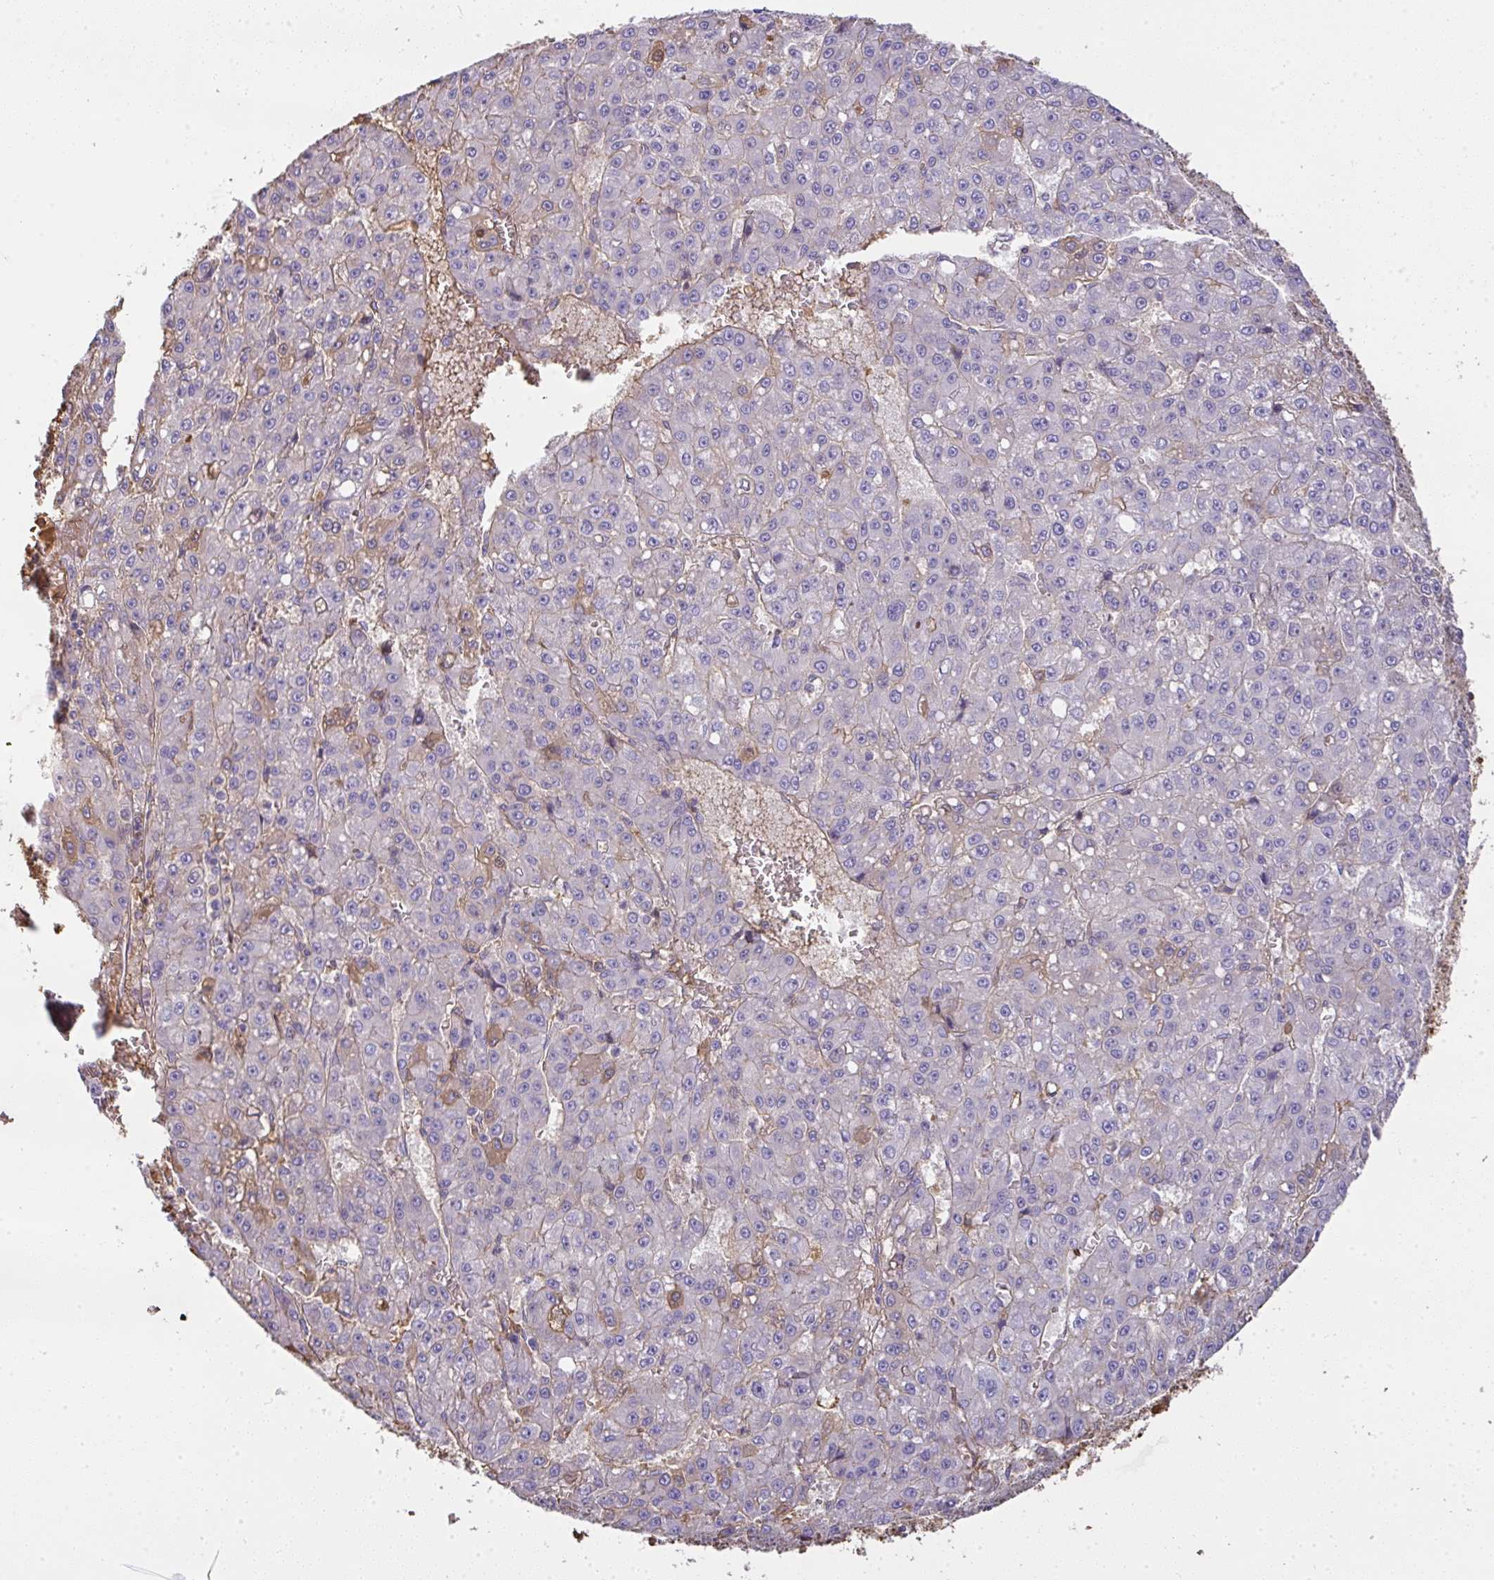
{"staining": {"intensity": "weak", "quantity": "<25%", "location": "cytoplasmic/membranous"}, "tissue": "liver cancer", "cell_type": "Tumor cells", "image_type": "cancer", "snomed": [{"axis": "morphology", "description": "Carcinoma, Hepatocellular, NOS"}, {"axis": "topography", "description": "Liver"}], "caption": "DAB immunohistochemical staining of liver hepatocellular carcinoma exhibits no significant positivity in tumor cells.", "gene": "SMYD5", "patient": {"sex": "male", "age": 70}}